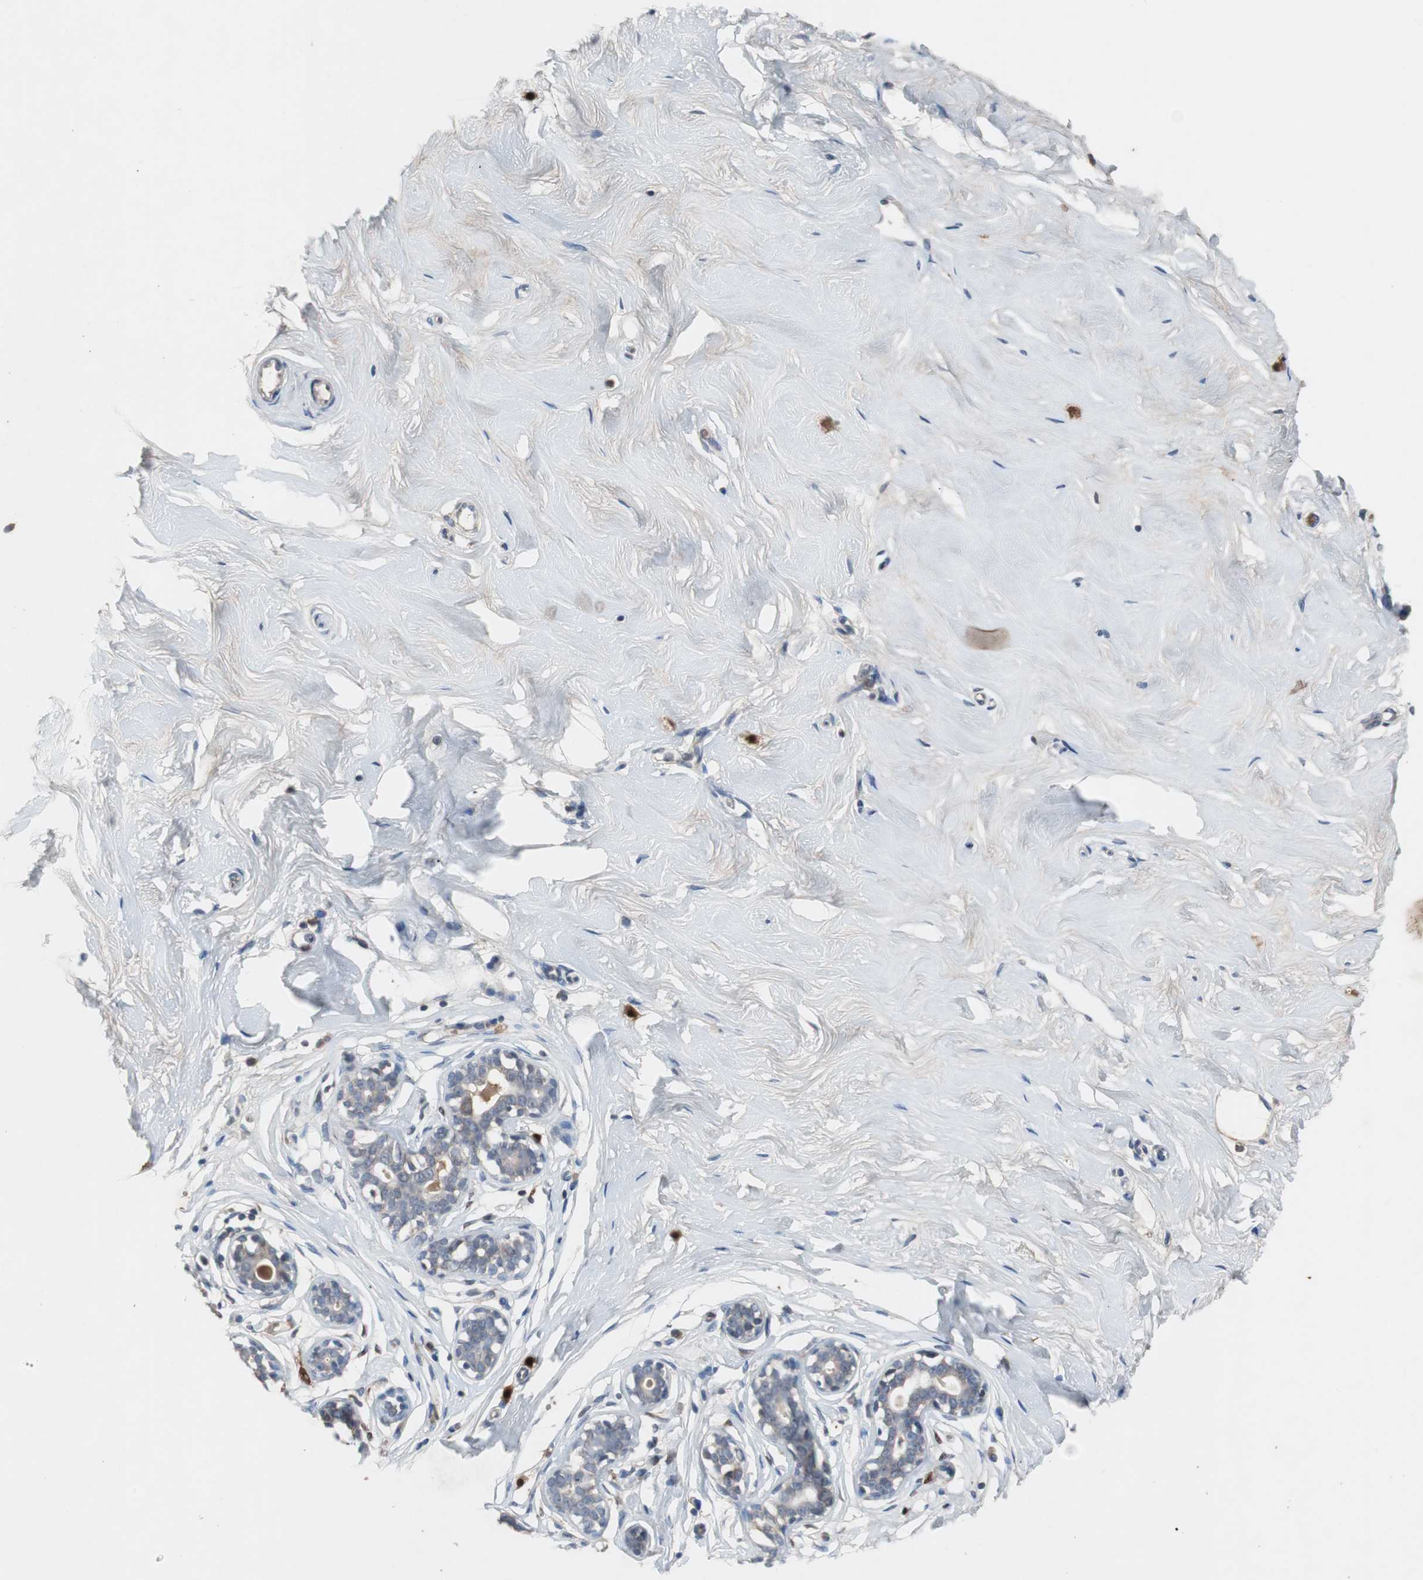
{"staining": {"intensity": "moderate", "quantity": ">75%", "location": "cytoplasmic/membranous"}, "tissue": "breast", "cell_type": "Adipocytes", "image_type": "normal", "snomed": [{"axis": "morphology", "description": "Normal tissue, NOS"}, {"axis": "topography", "description": "Breast"}], "caption": "DAB (3,3'-diaminobenzidine) immunohistochemical staining of unremarkable breast demonstrates moderate cytoplasmic/membranous protein expression in approximately >75% of adipocytes. (DAB = brown stain, brightfield microscopy at high magnification).", "gene": "CALB2", "patient": {"sex": "female", "age": 23}}